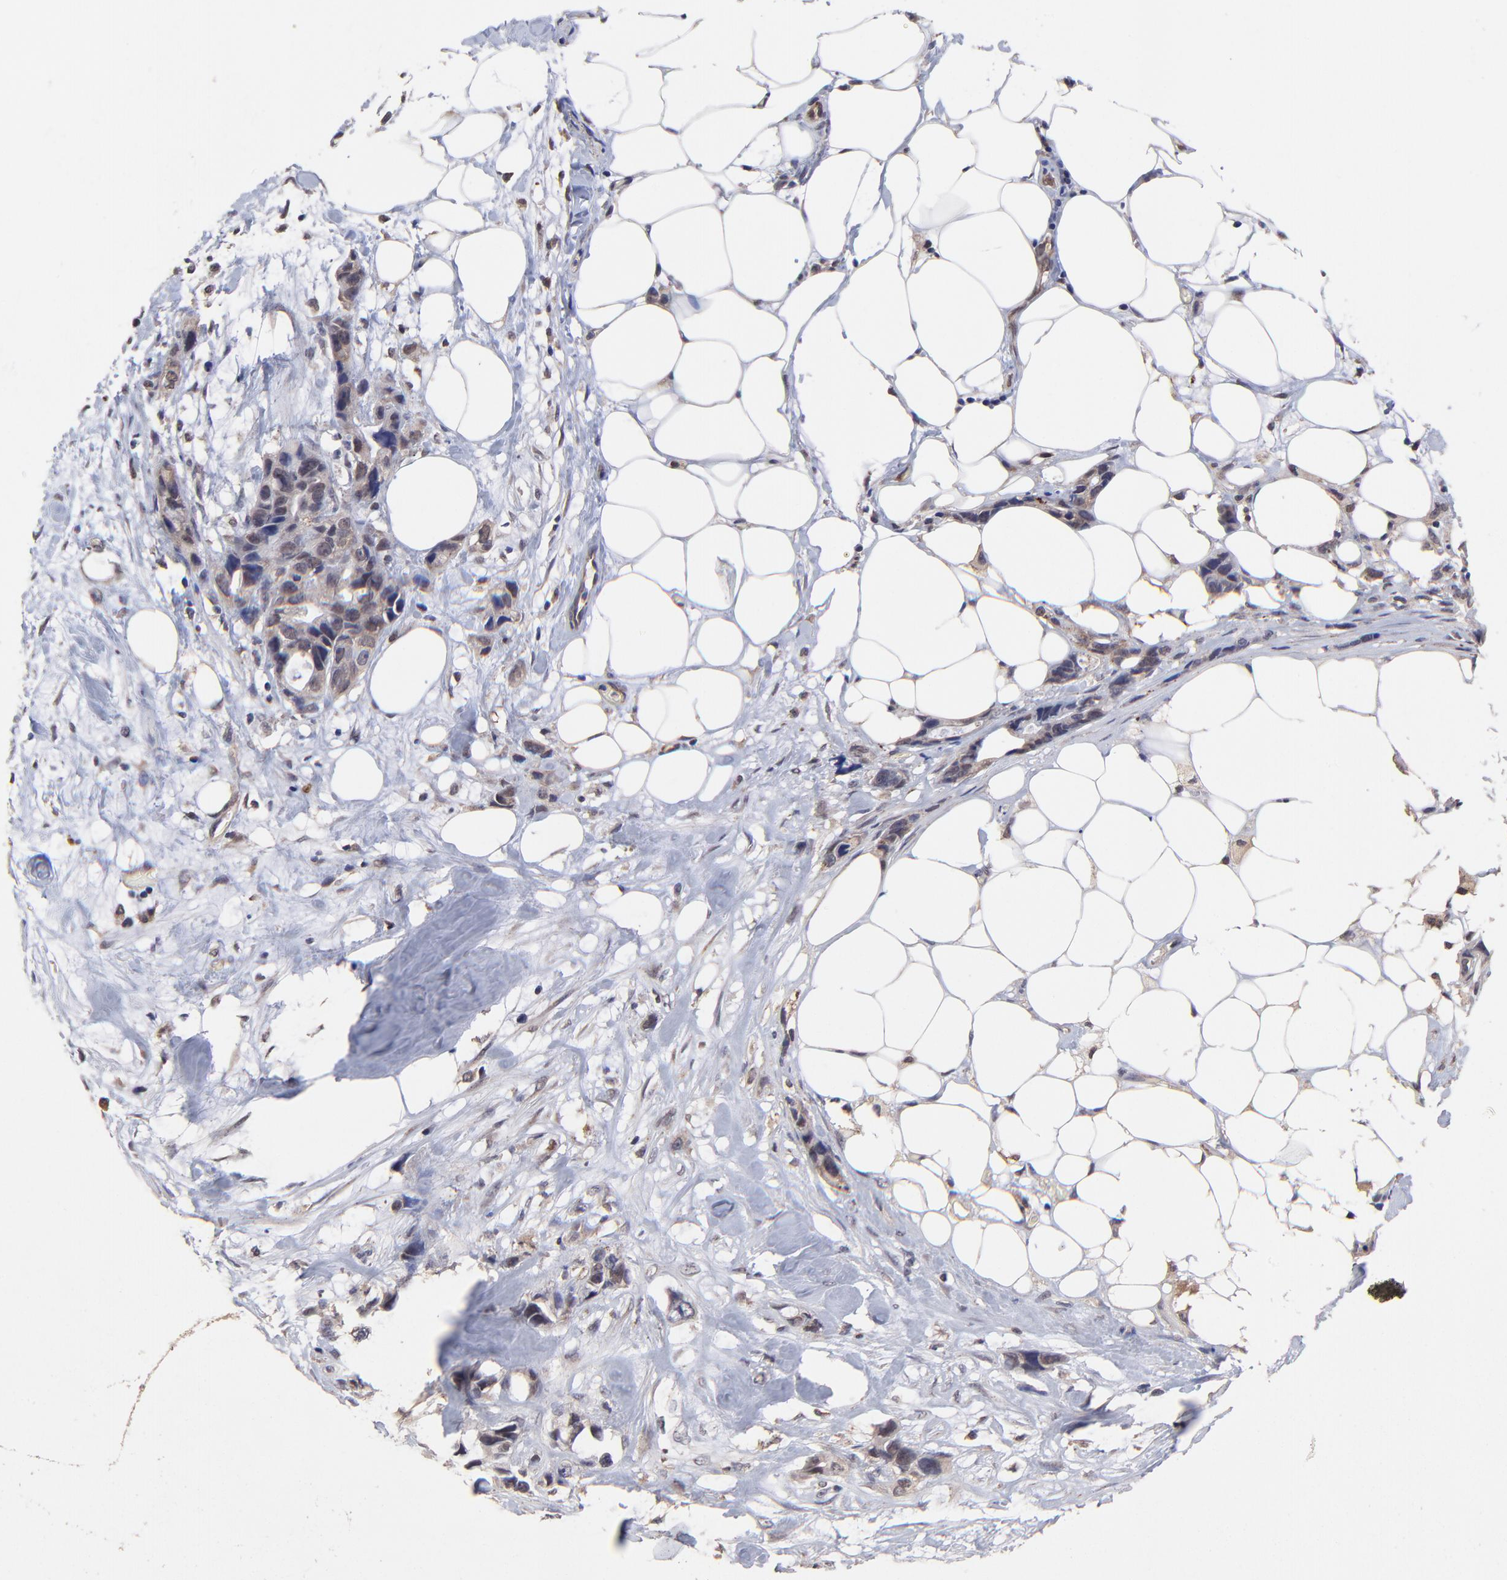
{"staining": {"intensity": "weak", "quantity": "<25%", "location": "cytoplasmic/membranous"}, "tissue": "stomach cancer", "cell_type": "Tumor cells", "image_type": "cancer", "snomed": [{"axis": "morphology", "description": "Adenocarcinoma, NOS"}, {"axis": "topography", "description": "Stomach, upper"}], "caption": "Immunohistochemical staining of stomach cancer demonstrates no significant expression in tumor cells.", "gene": "ZNF747", "patient": {"sex": "male", "age": 47}}